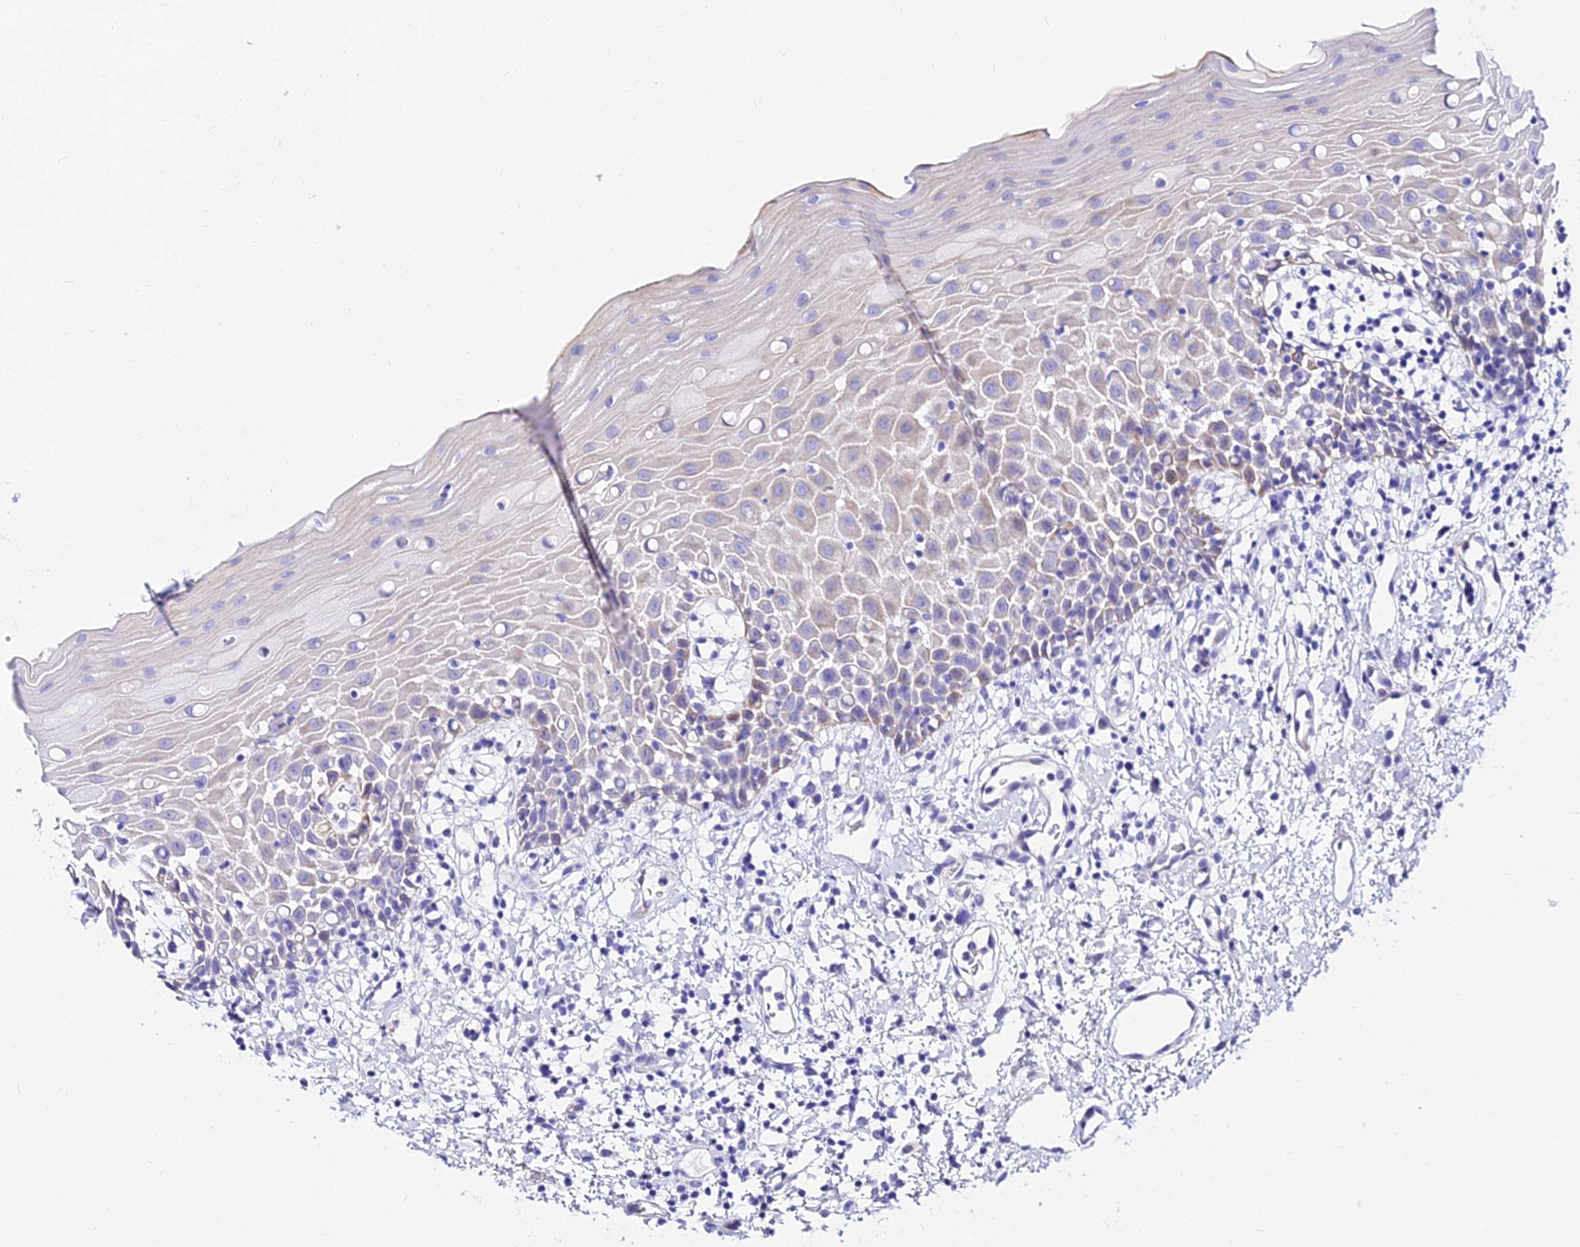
{"staining": {"intensity": "moderate", "quantity": "<25%", "location": "cytoplasmic/membranous"}, "tissue": "oral mucosa", "cell_type": "Squamous epithelial cells", "image_type": "normal", "snomed": [{"axis": "morphology", "description": "Normal tissue, NOS"}, {"axis": "topography", "description": "Oral tissue"}], "caption": "Immunohistochemical staining of normal oral mucosa exhibits <25% levels of moderate cytoplasmic/membranous protein positivity in about <25% of squamous epithelial cells. The protein is shown in brown color, while the nuclei are stained blue.", "gene": "DEFB106A", "patient": {"sex": "female", "age": 70}}